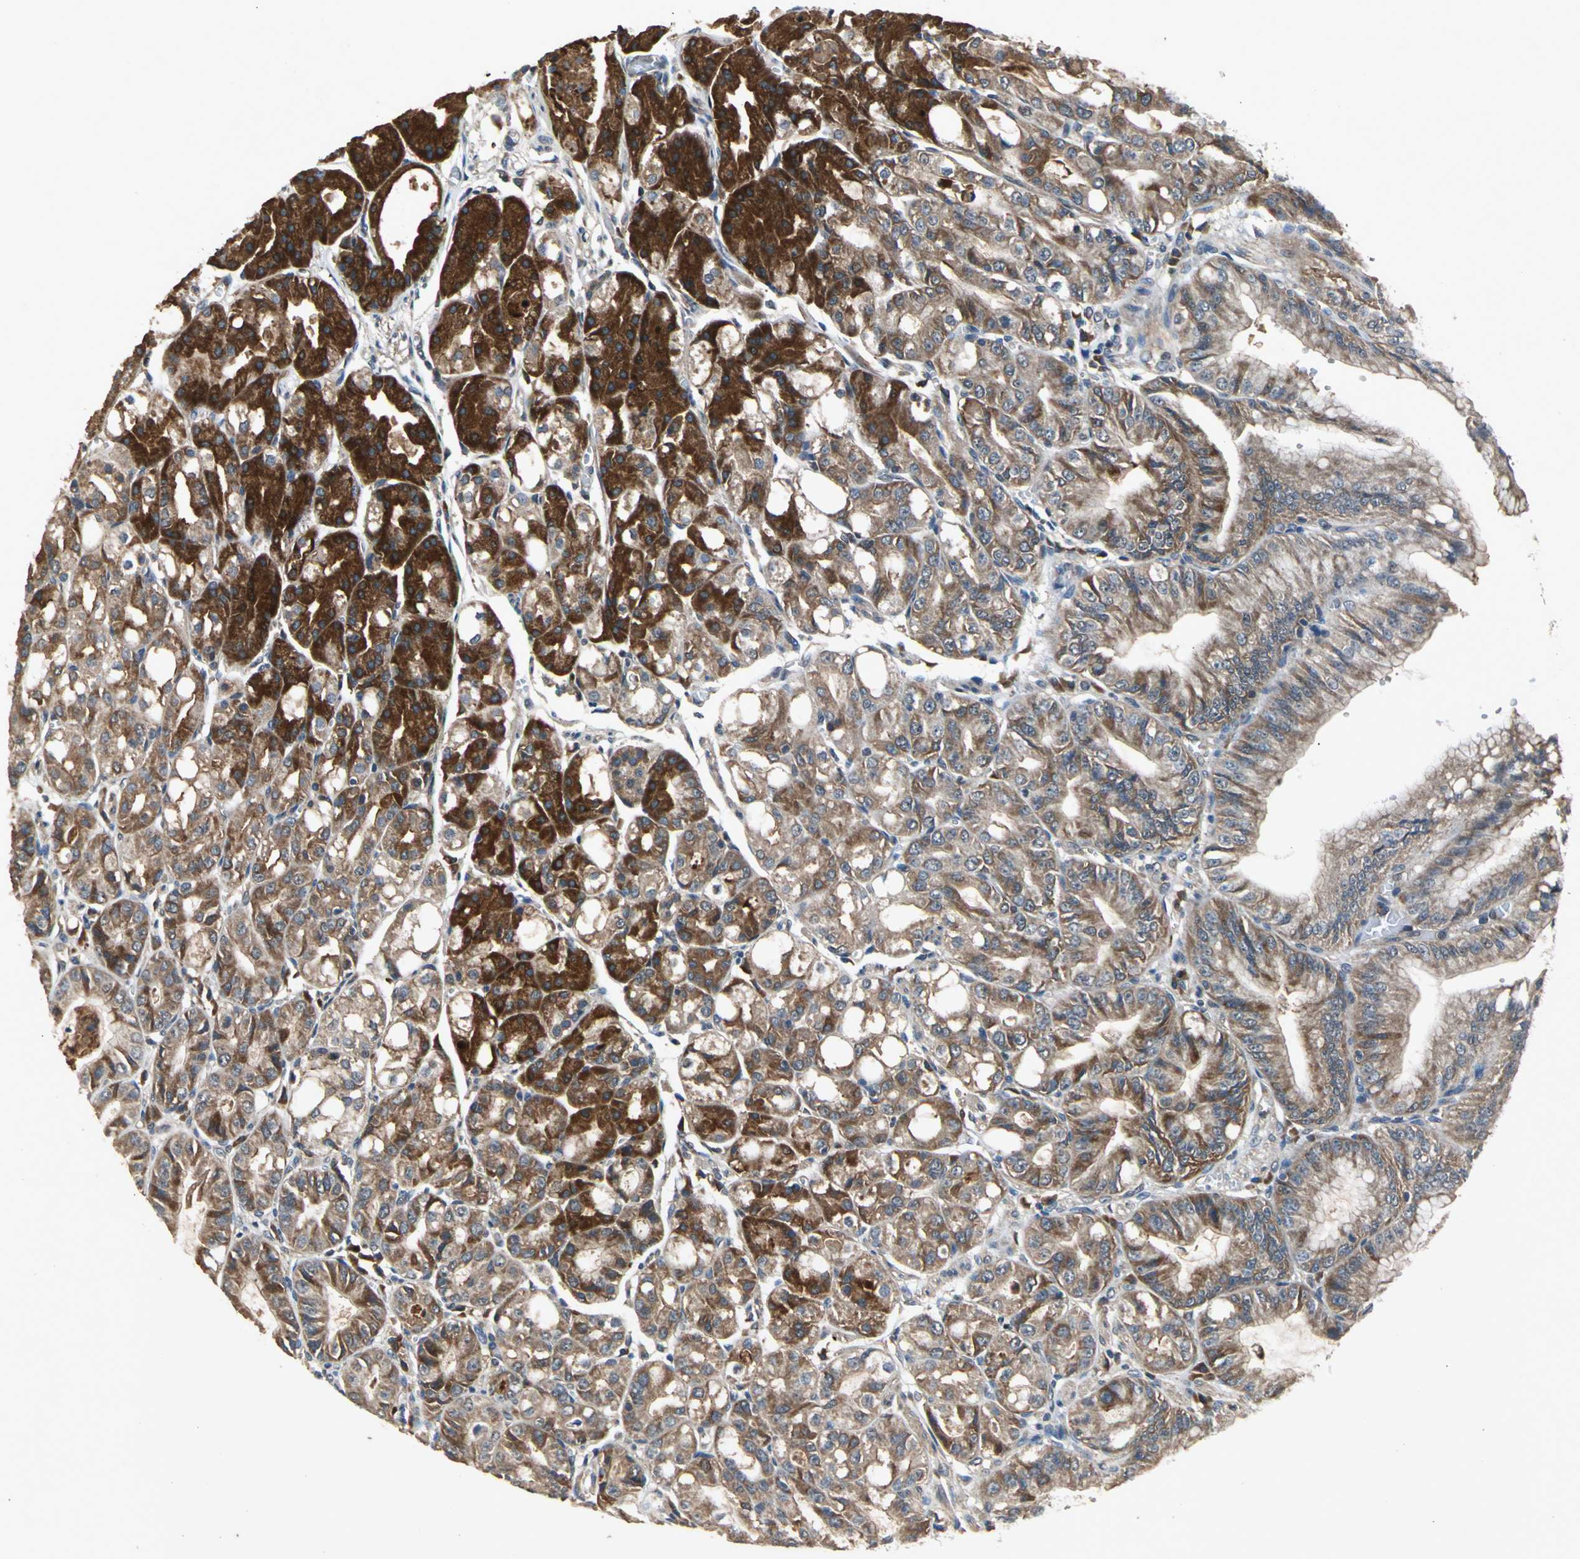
{"staining": {"intensity": "strong", "quantity": "25%-75%", "location": "cytoplasmic/membranous"}, "tissue": "stomach", "cell_type": "Glandular cells", "image_type": "normal", "snomed": [{"axis": "morphology", "description": "Normal tissue, NOS"}, {"axis": "topography", "description": "Stomach, lower"}], "caption": "Immunohistochemical staining of unremarkable stomach displays high levels of strong cytoplasmic/membranous expression in approximately 25%-75% of glandular cells. (DAB = brown stain, brightfield microscopy at high magnification).", "gene": "EIF2B2", "patient": {"sex": "male", "age": 71}}